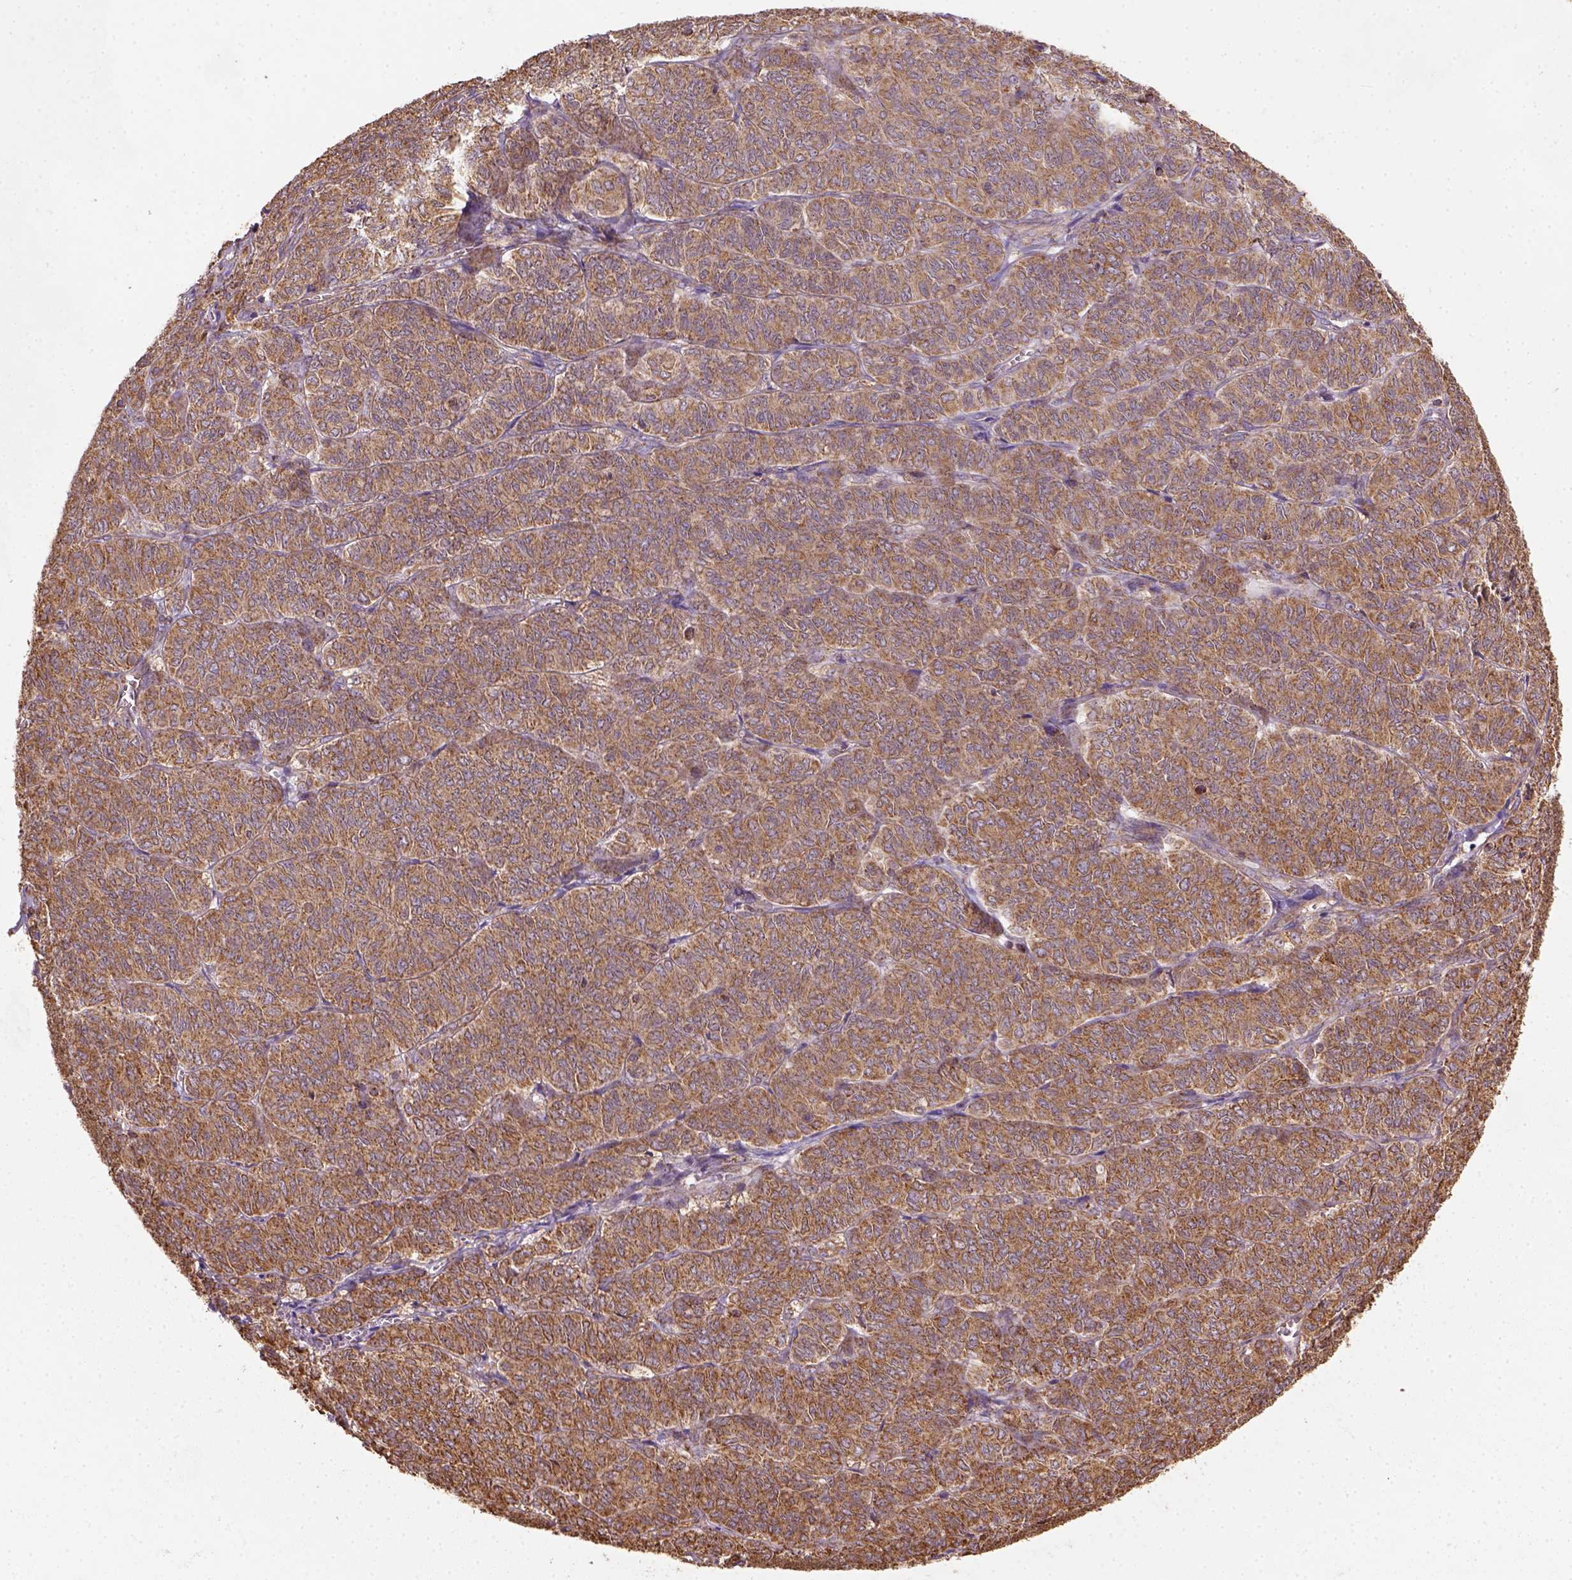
{"staining": {"intensity": "moderate", "quantity": ">75%", "location": "cytoplasmic/membranous"}, "tissue": "ovarian cancer", "cell_type": "Tumor cells", "image_type": "cancer", "snomed": [{"axis": "morphology", "description": "Carcinoma, endometroid"}, {"axis": "topography", "description": "Ovary"}], "caption": "This photomicrograph exhibits immunohistochemistry (IHC) staining of ovarian cancer (endometroid carcinoma), with medium moderate cytoplasmic/membranous staining in approximately >75% of tumor cells.", "gene": "MAPK8IP3", "patient": {"sex": "female", "age": 80}}